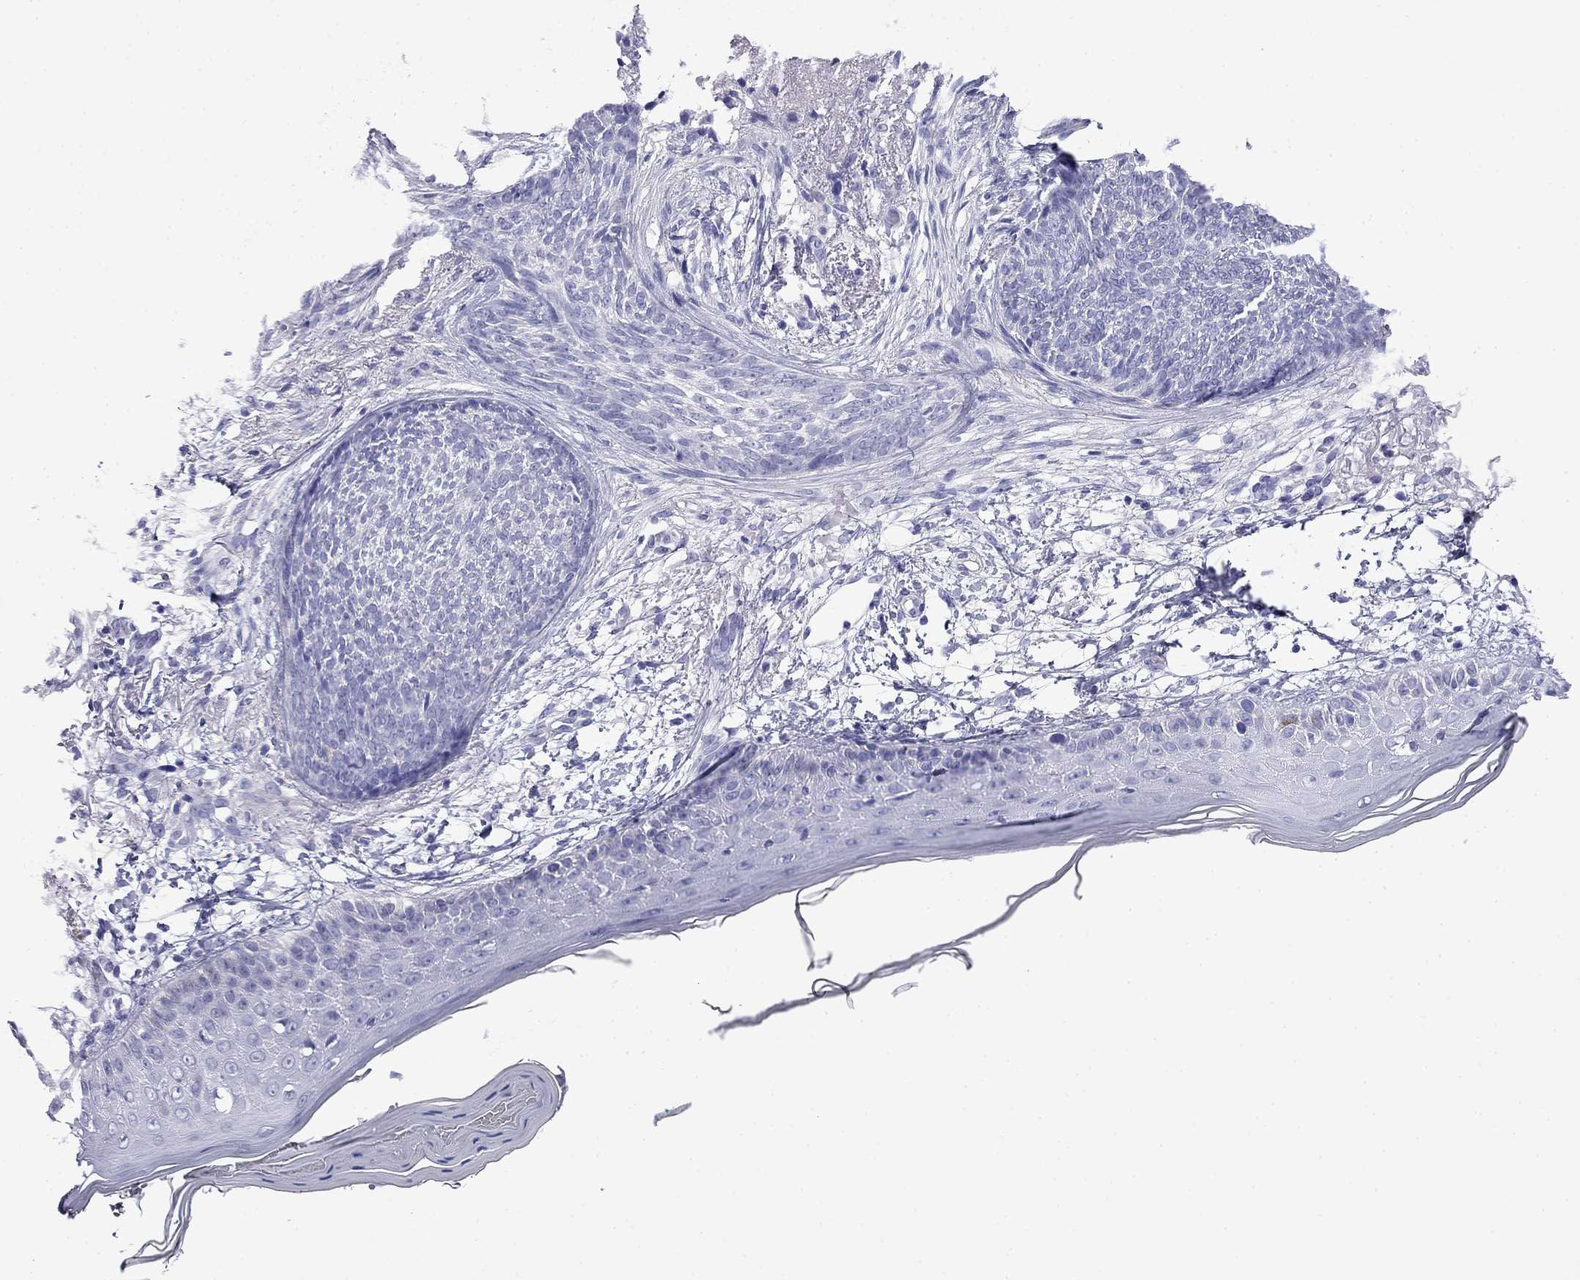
{"staining": {"intensity": "negative", "quantity": "none", "location": "none"}, "tissue": "skin cancer", "cell_type": "Tumor cells", "image_type": "cancer", "snomed": [{"axis": "morphology", "description": "Normal tissue, NOS"}, {"axis": "morphology", "description": "Basal cell carcinoma"}, {"axis": "topography", "description": "Skin"}], "caption": "The photomicrograph exhibits no significant positivity in tumor cells of skin cancer.", "gene": "MYO15A", "patient": {"sex": "male", "age": 84}}